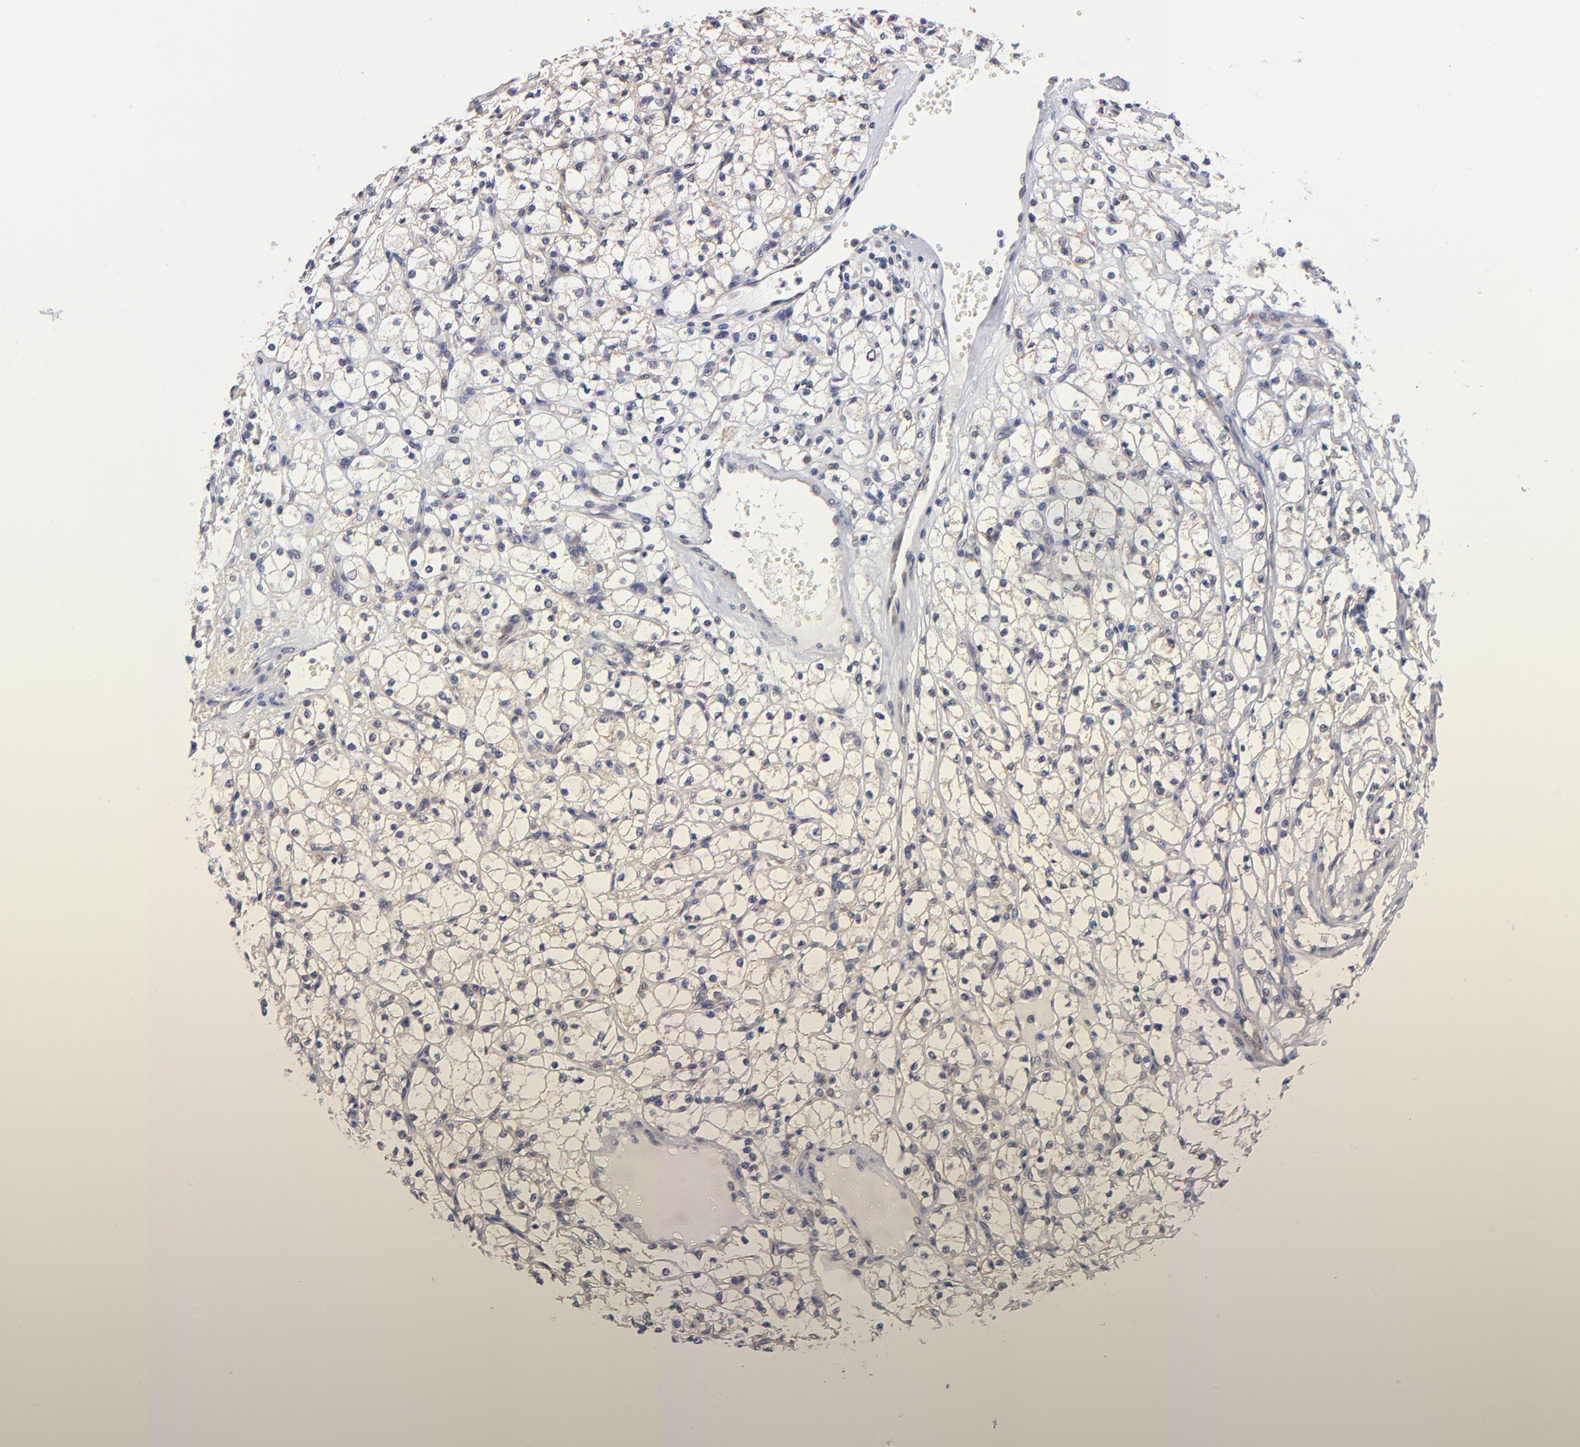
{"staining": {"intensity": "negative", "quantity": "none", "location": "none"}, "tissue": "renal cancer", "cell_type": "Tumor cells", "image_type": "cancer", "snomed": [{"axis": "morphology", "description": "Adenocarcinoma, NOS"}, {"axis": "topography", "description": "Kidney"}], "caption": "Immunohistochemical staining of human renal cancer displays no significant staining in tumor cells.", "gene": "UBE2H", "patient": {"sex": "male", "age": 61}}